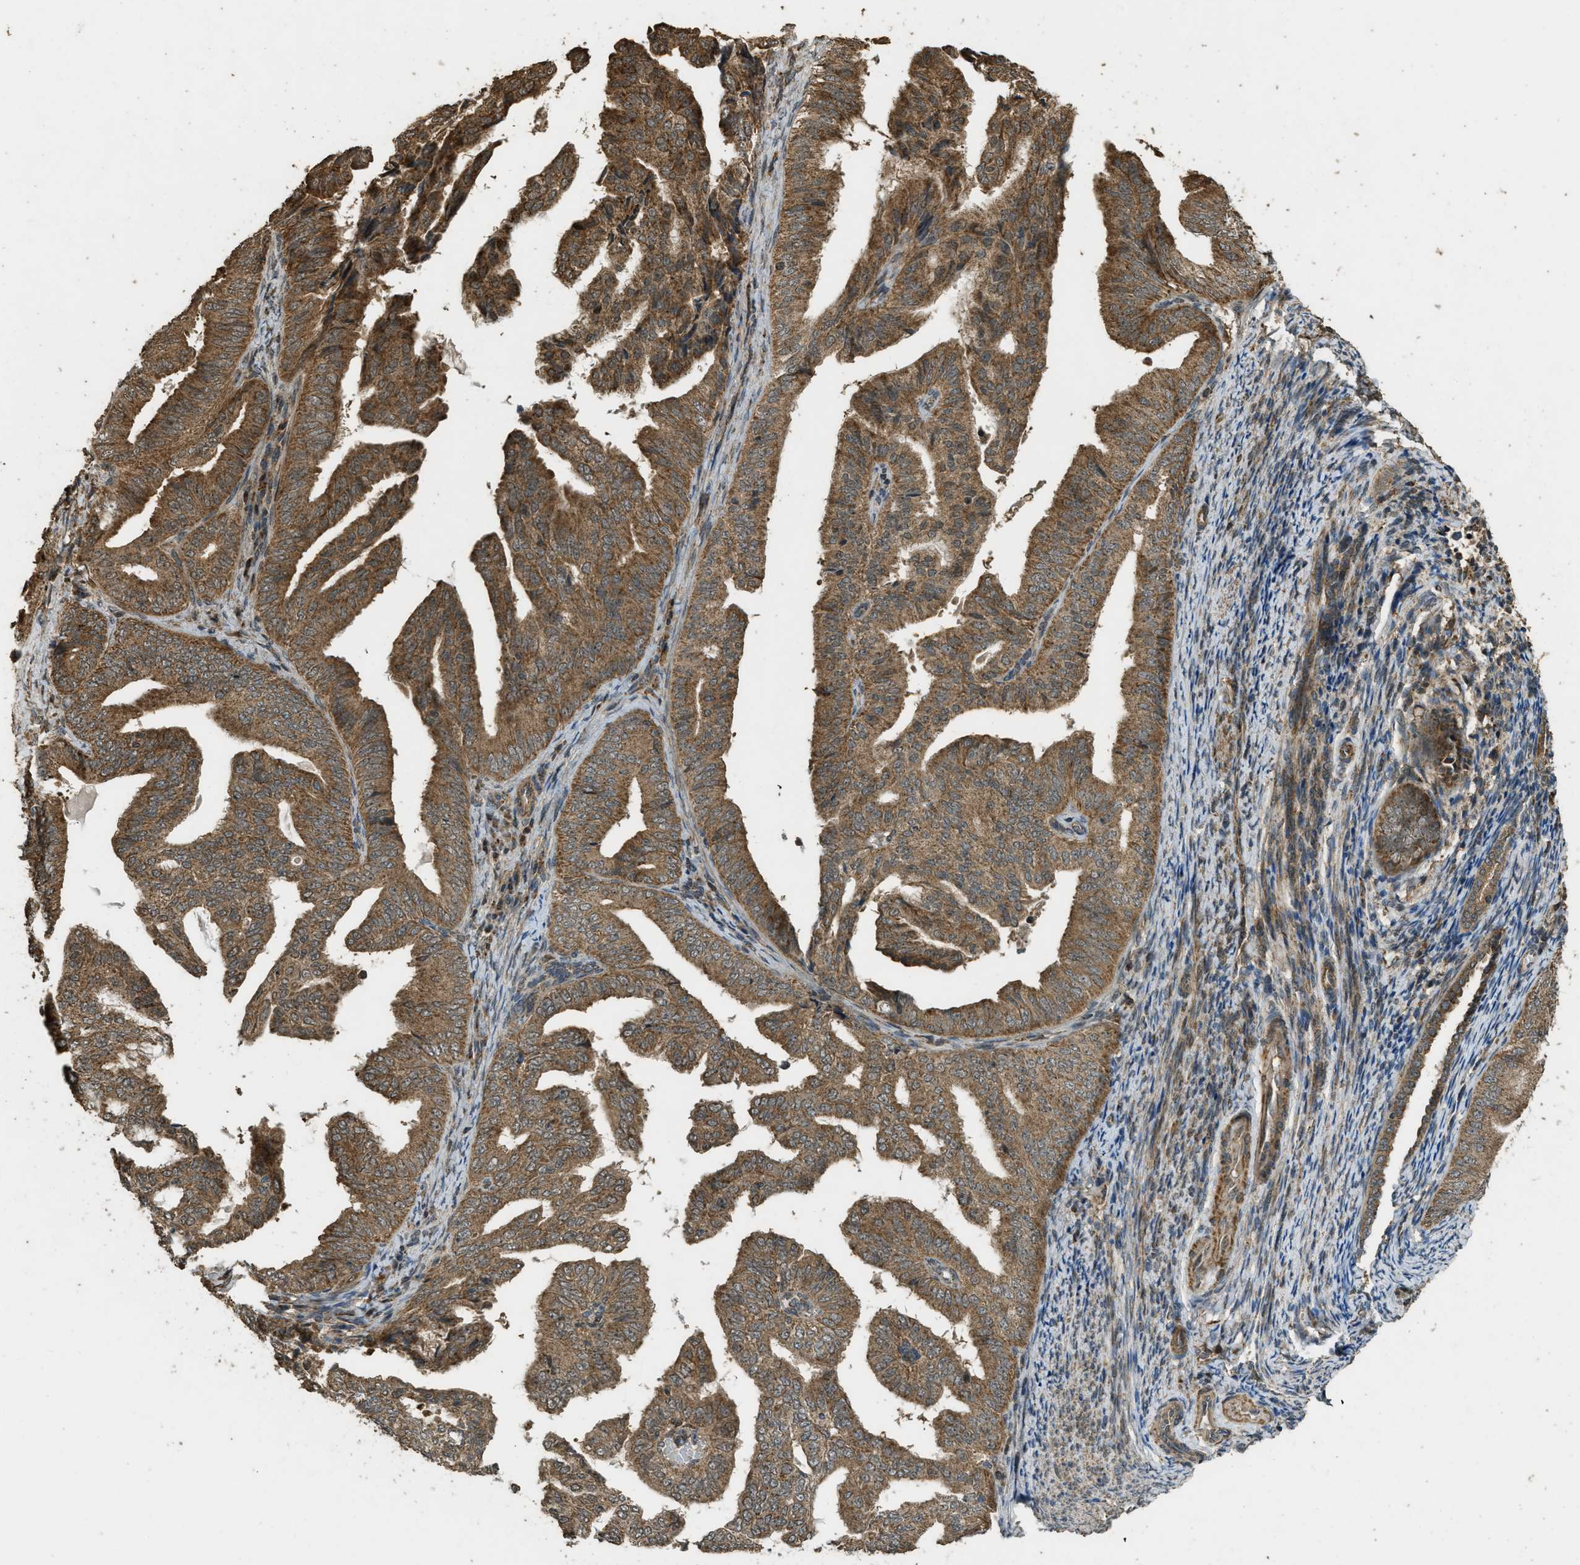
{"staining": {"intensity": "moderate", "quantity": ">75%", "location": "cytoplasmic/membranous"}, "tissue": "endometrial cancer", "cell_type": "Tumor cells", "image_type": "cancer", "snomed": [{"axis": "morphology", "description": "Adenocarcinoma, NOS"}, {"axis": "topography", "description": "Endometrium"}], "caption": "High-power microscopy captured an immunohistochemistry micrograph of endometrial adenocarcinoma, revealing moderate cytoplasmic/membranous staining in approximately >75% of tumor cells. (Stains: DAB (3,3'-diaminobenzidine) in brown, nuclei in blue, Microscopy: brightfield microscopy at high magnification).", "gene": "CTPS1", "patient": {"sex": "female", "age": 58}}